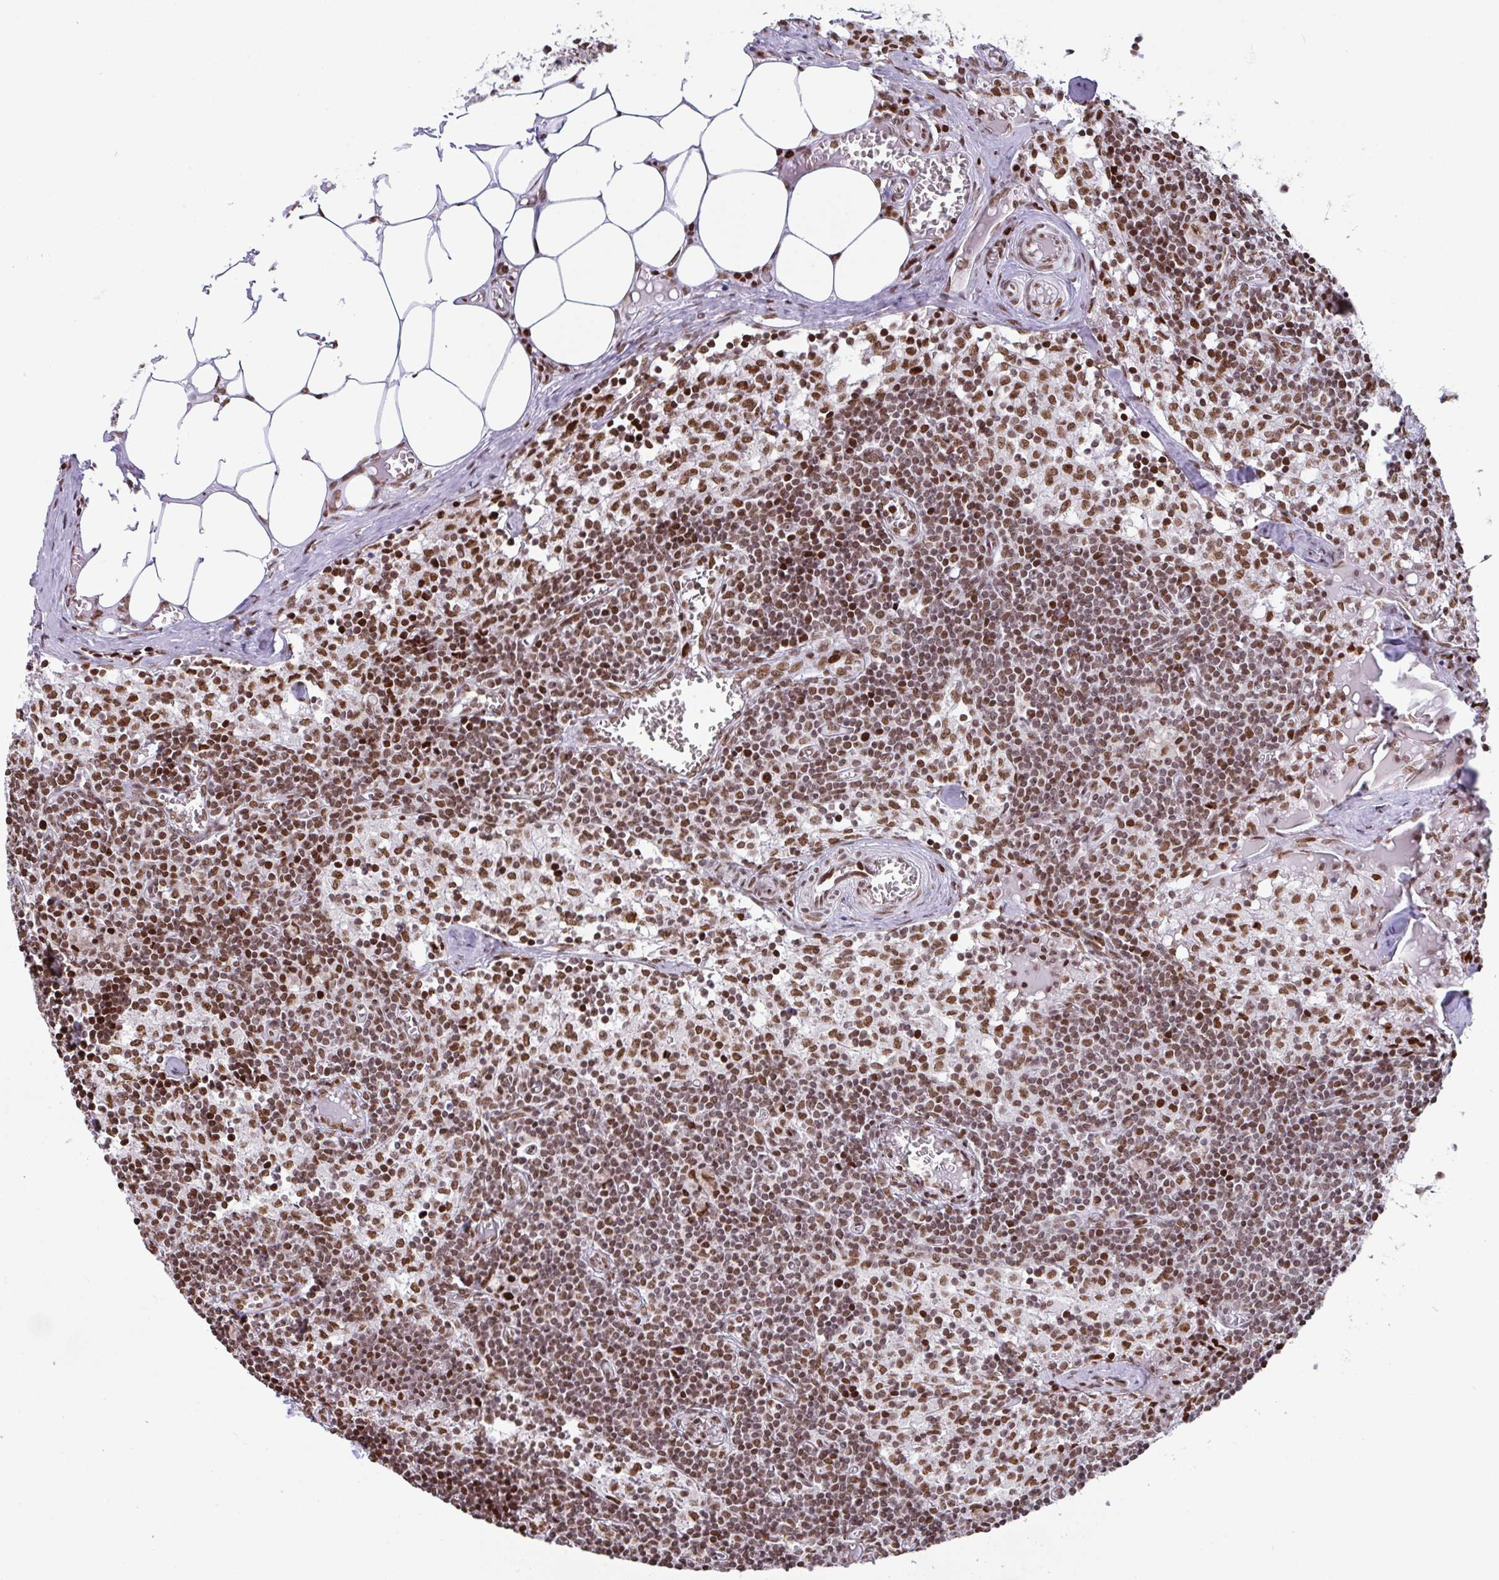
{"staining": {"intensity": "moderate", "quantity": ">75%", "location": "nuclear"}, "tissue": "lymph node", "cell_type": "Germinal center cells", "image_type": "normal", "snomed": [{"axis": "morphology", "description": "Normal tissue, NOS"}, {"axis": "topography", "description": "Lymph node"}], "caption": "The immunohistochemical stain shows moderate nuclear staining in germinal center cells of unremarkable lymph node. The staining is performed using DAB (3,3'-diaminobenzidine) brown chromogen to label protein expression. The nuclei are counter-stained blue using hematoxylin.", "gene": "CLP1", "patient": {"sex": "female", "age": 31}}